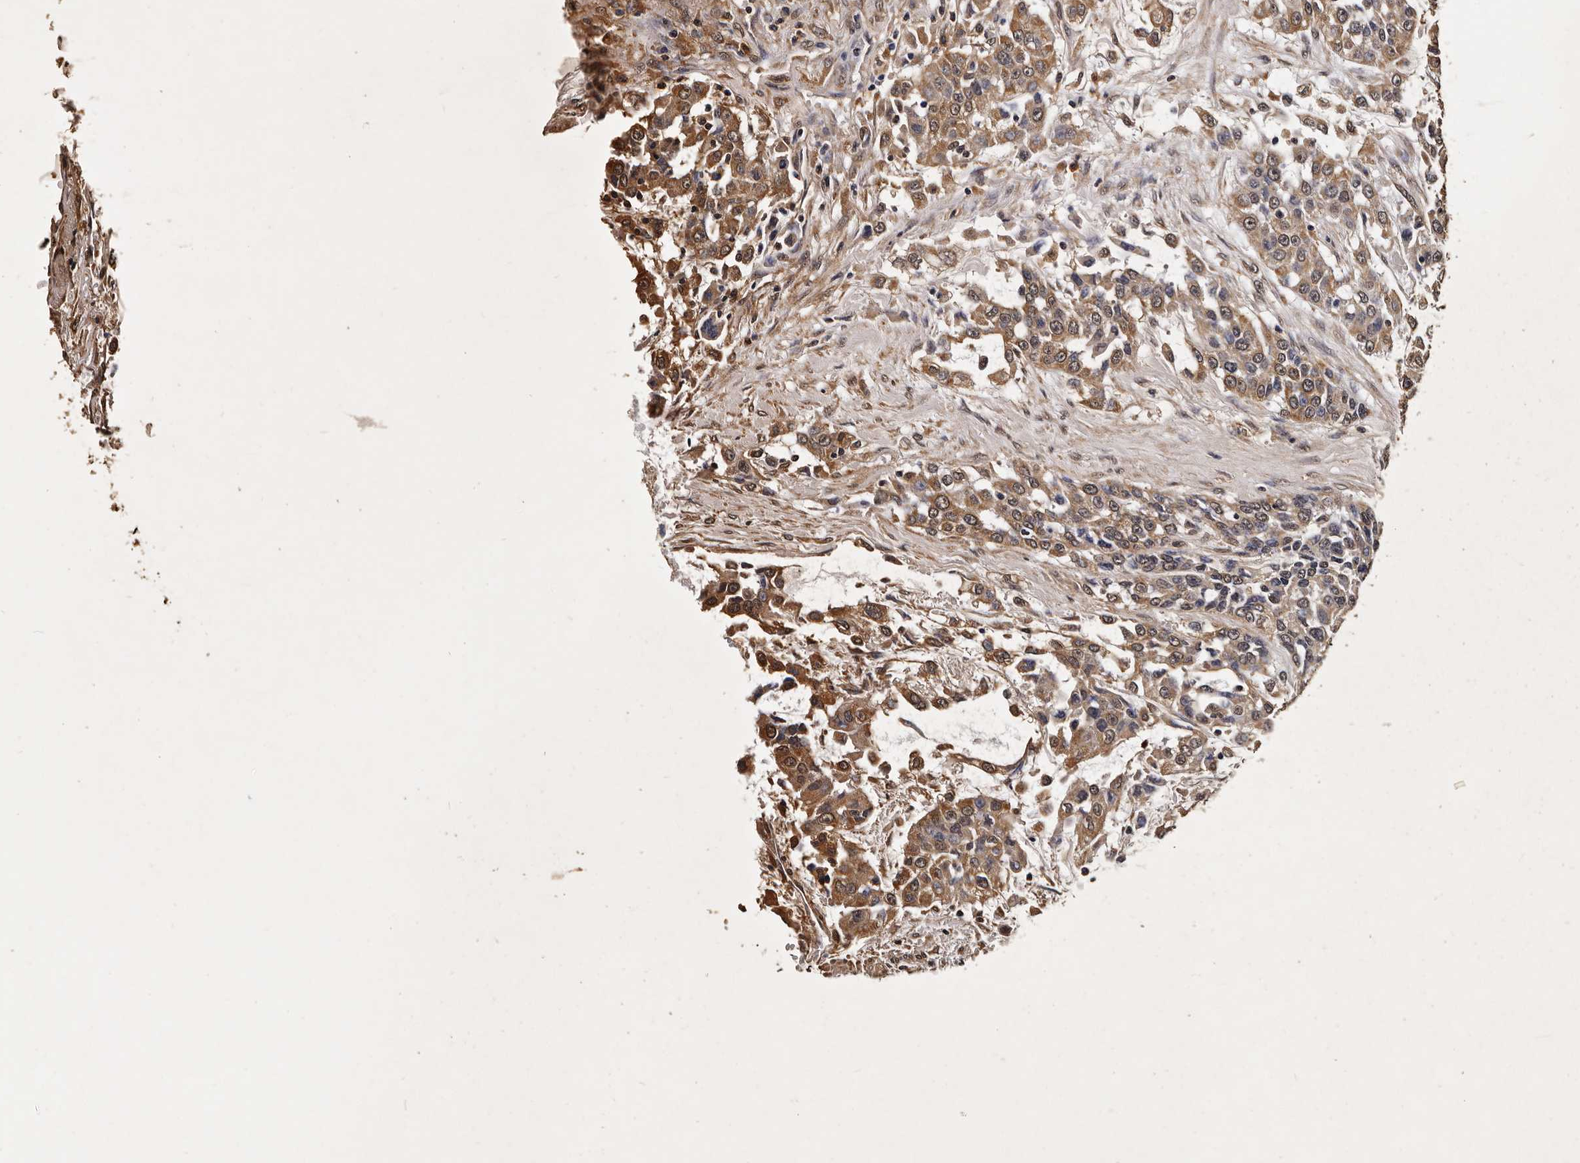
{"staining": {"intensity": "moderate", "quantity": ">75%", "location": "cytoplasmic/membranous"}, "tissue": "urothelial cancer", "cell_type": "Tumor cells", "image_type": "cancer", "snomed": [{"axis": "morphology", "description": "Urothelial carcinoma, High grade"}, {"axis": "topography", "description": "Urinary bladder"}], "caption": "Brown immunohistochemical staining in human urothelial cancer shows moderate cytoplasmic/membranous positivity in approximately >75% of tumor cells.", "gene": "PARS2", "patient": {"sex": "female", "age": 80}}